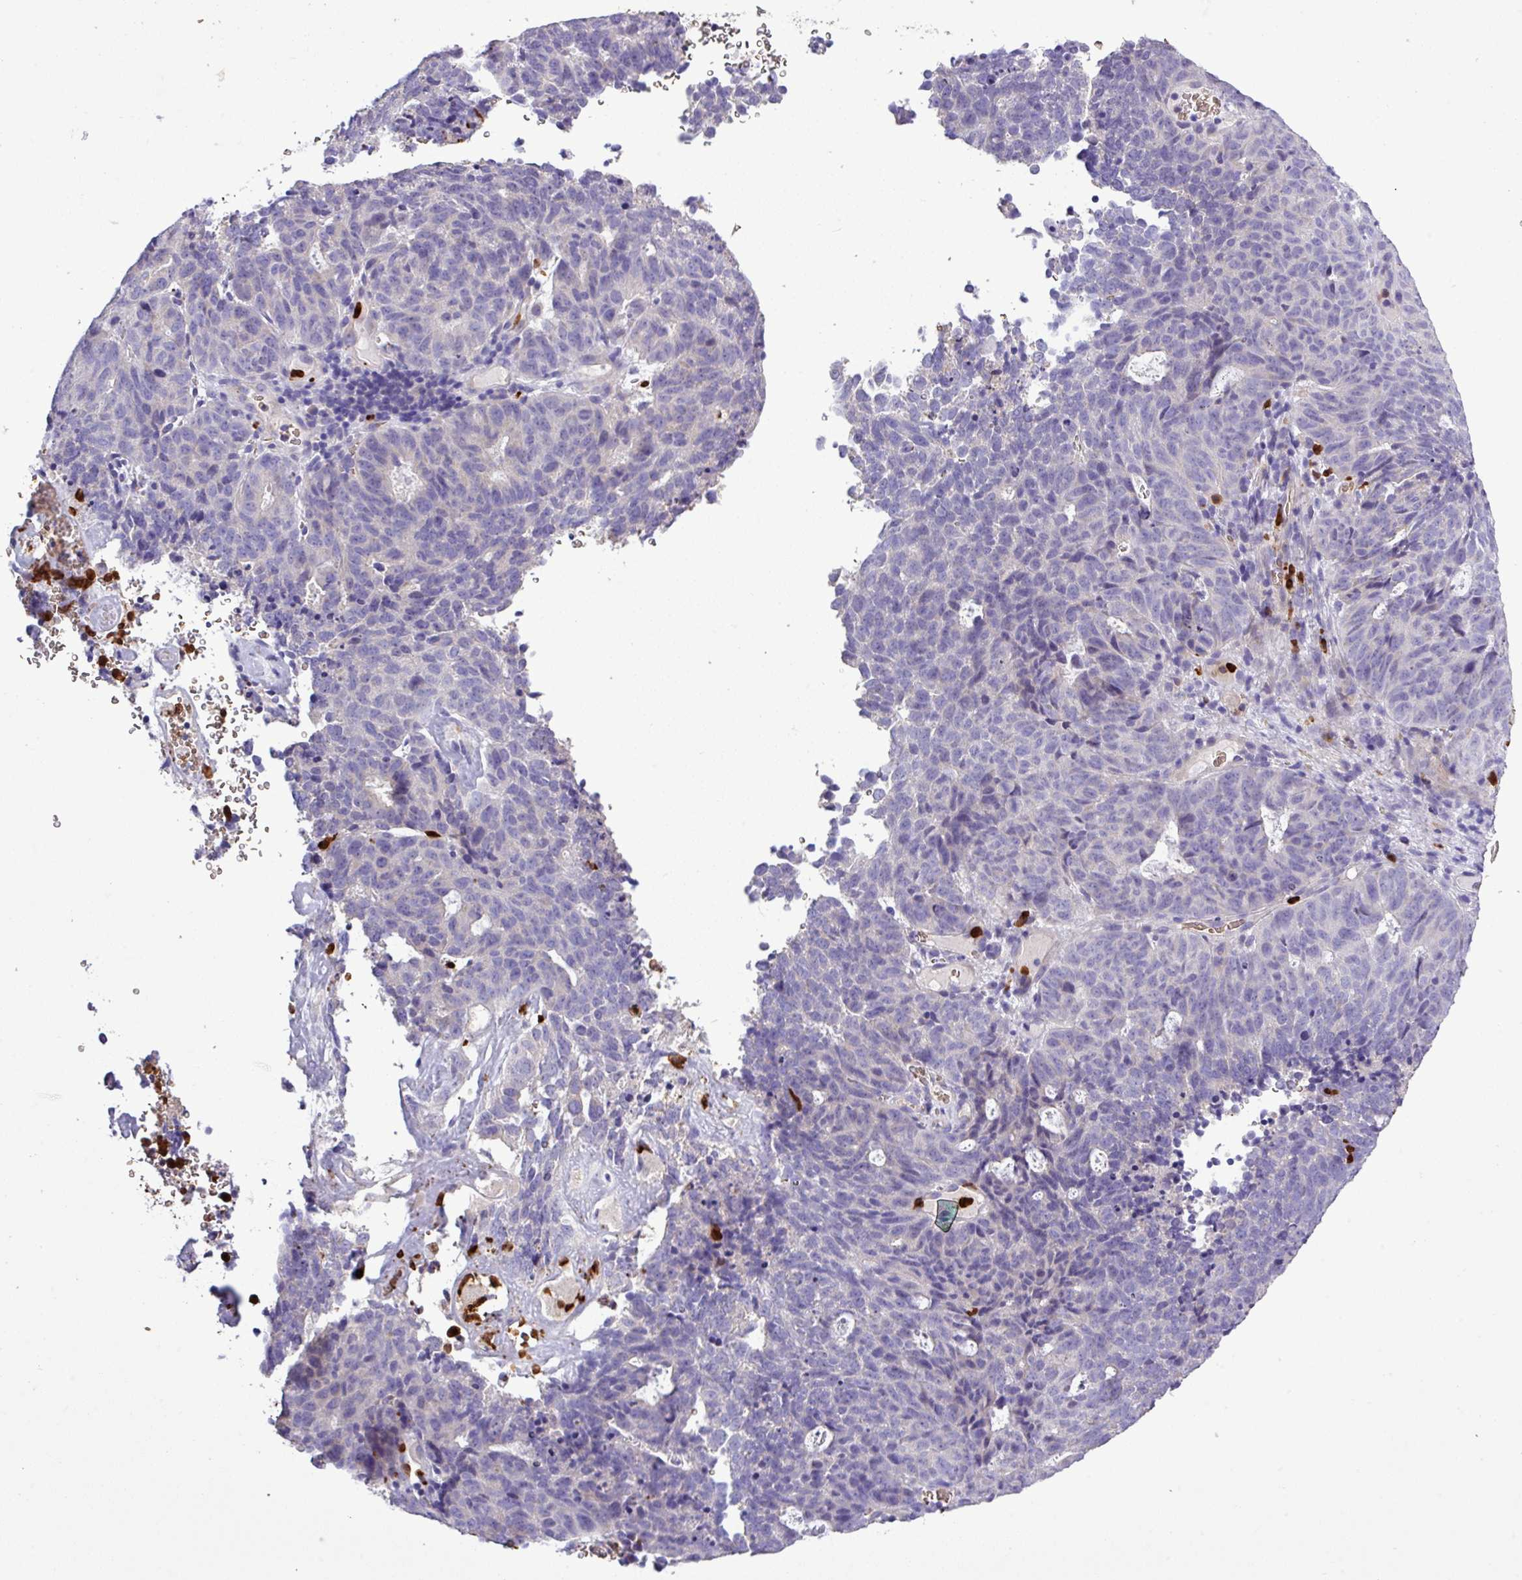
{"staining": {"intensity": "negative", "quantity": "none", "location": "none"}, "tissue": "cervical cancer", "cell_type": "Tumor cells", "image_type": "cancer", "snomed": [{"axis": "morphology", "description": "Adenocarcinoma, NOS"}, {"axis": "topography", "description": "Cervix"}], "caption": "Tumor cells show no significant protein staining in cervical cancer (adenocarcinoma).", "gene": "MGAT4B", "patient": {"sex": "female", "age": 38}}